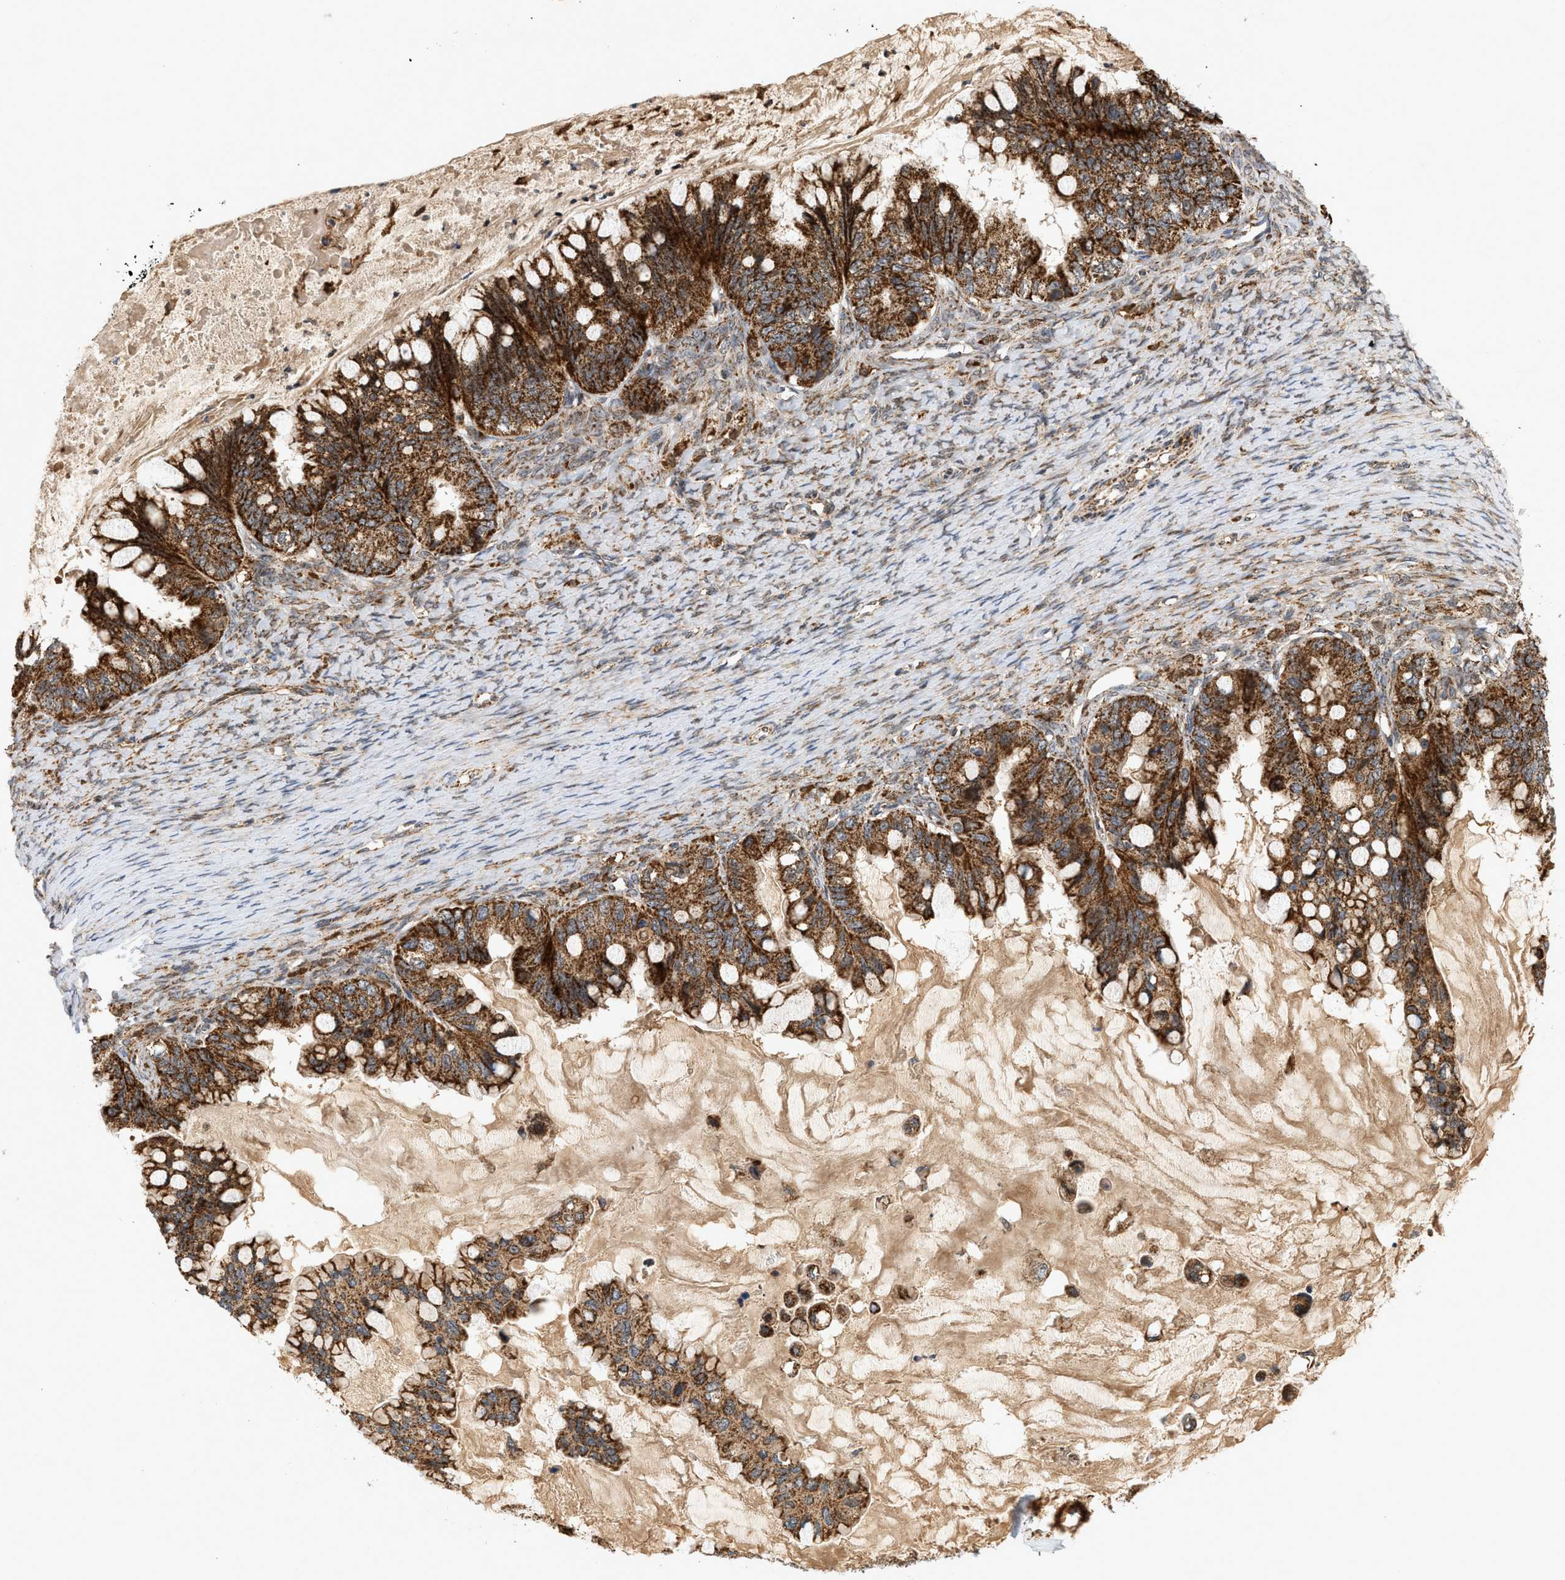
{"staining": {"intensity": "strong", "quantity": ">75%", "location": "cytoplasmic/membranous"}, "tissue": "ovarian cancer", "cell_type": "Tumor cells", "image_type": "cancer", "snomed": [{"axis": "morphology", "description": "Cystadenocarcinoma, mucinous, NOS"}, {"axis": "topography", "description": "Ovary"}], "caption": "Strong cytoplasmic/membranous expression is seen in approximately >75% of tumor cells in ovarian cancer.", "gene": "MCU", "patient": {"sex": "female", "age": 80}}